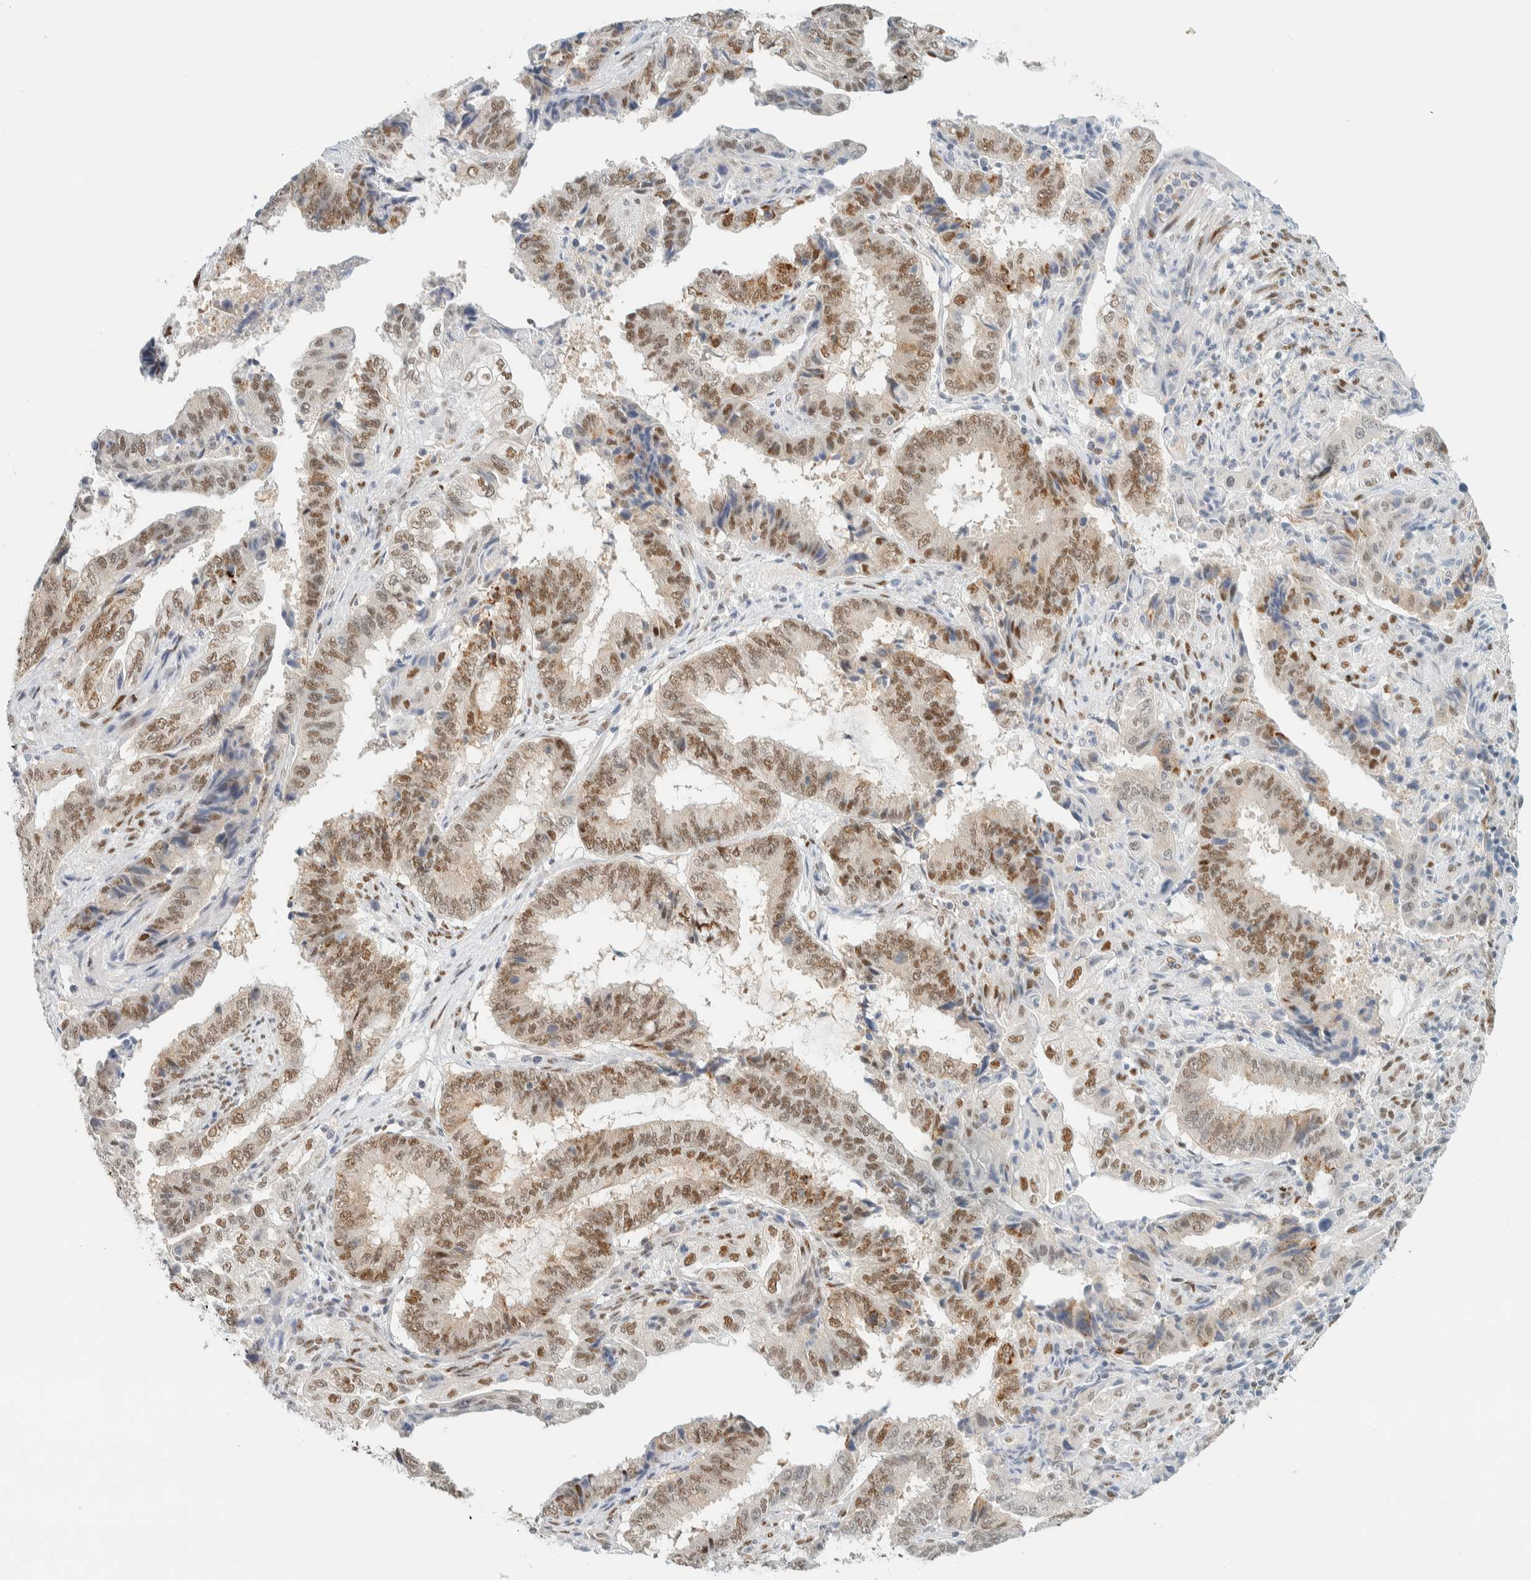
{"staining": {"intensity": "moderate", "quantity": ">75%", "location": "nuclear"}, "tissue": "endometrial cancer", "cell_type": "Tumor cells", "image_type": "cancer", "snomed": [{"axis": "morphology", "description": "Adenocarcinoma, NOS"}, {"axis": "topography", "description": "Endometrium"}], "caption": "Human endometrial adenocarcinoma stained for a protein (brown) exhibits moderate nuclear positive staining in approximately >75% of tumor cells.", "gene": "ZNF683", "patient": {"sex": "female", "age": 51}}